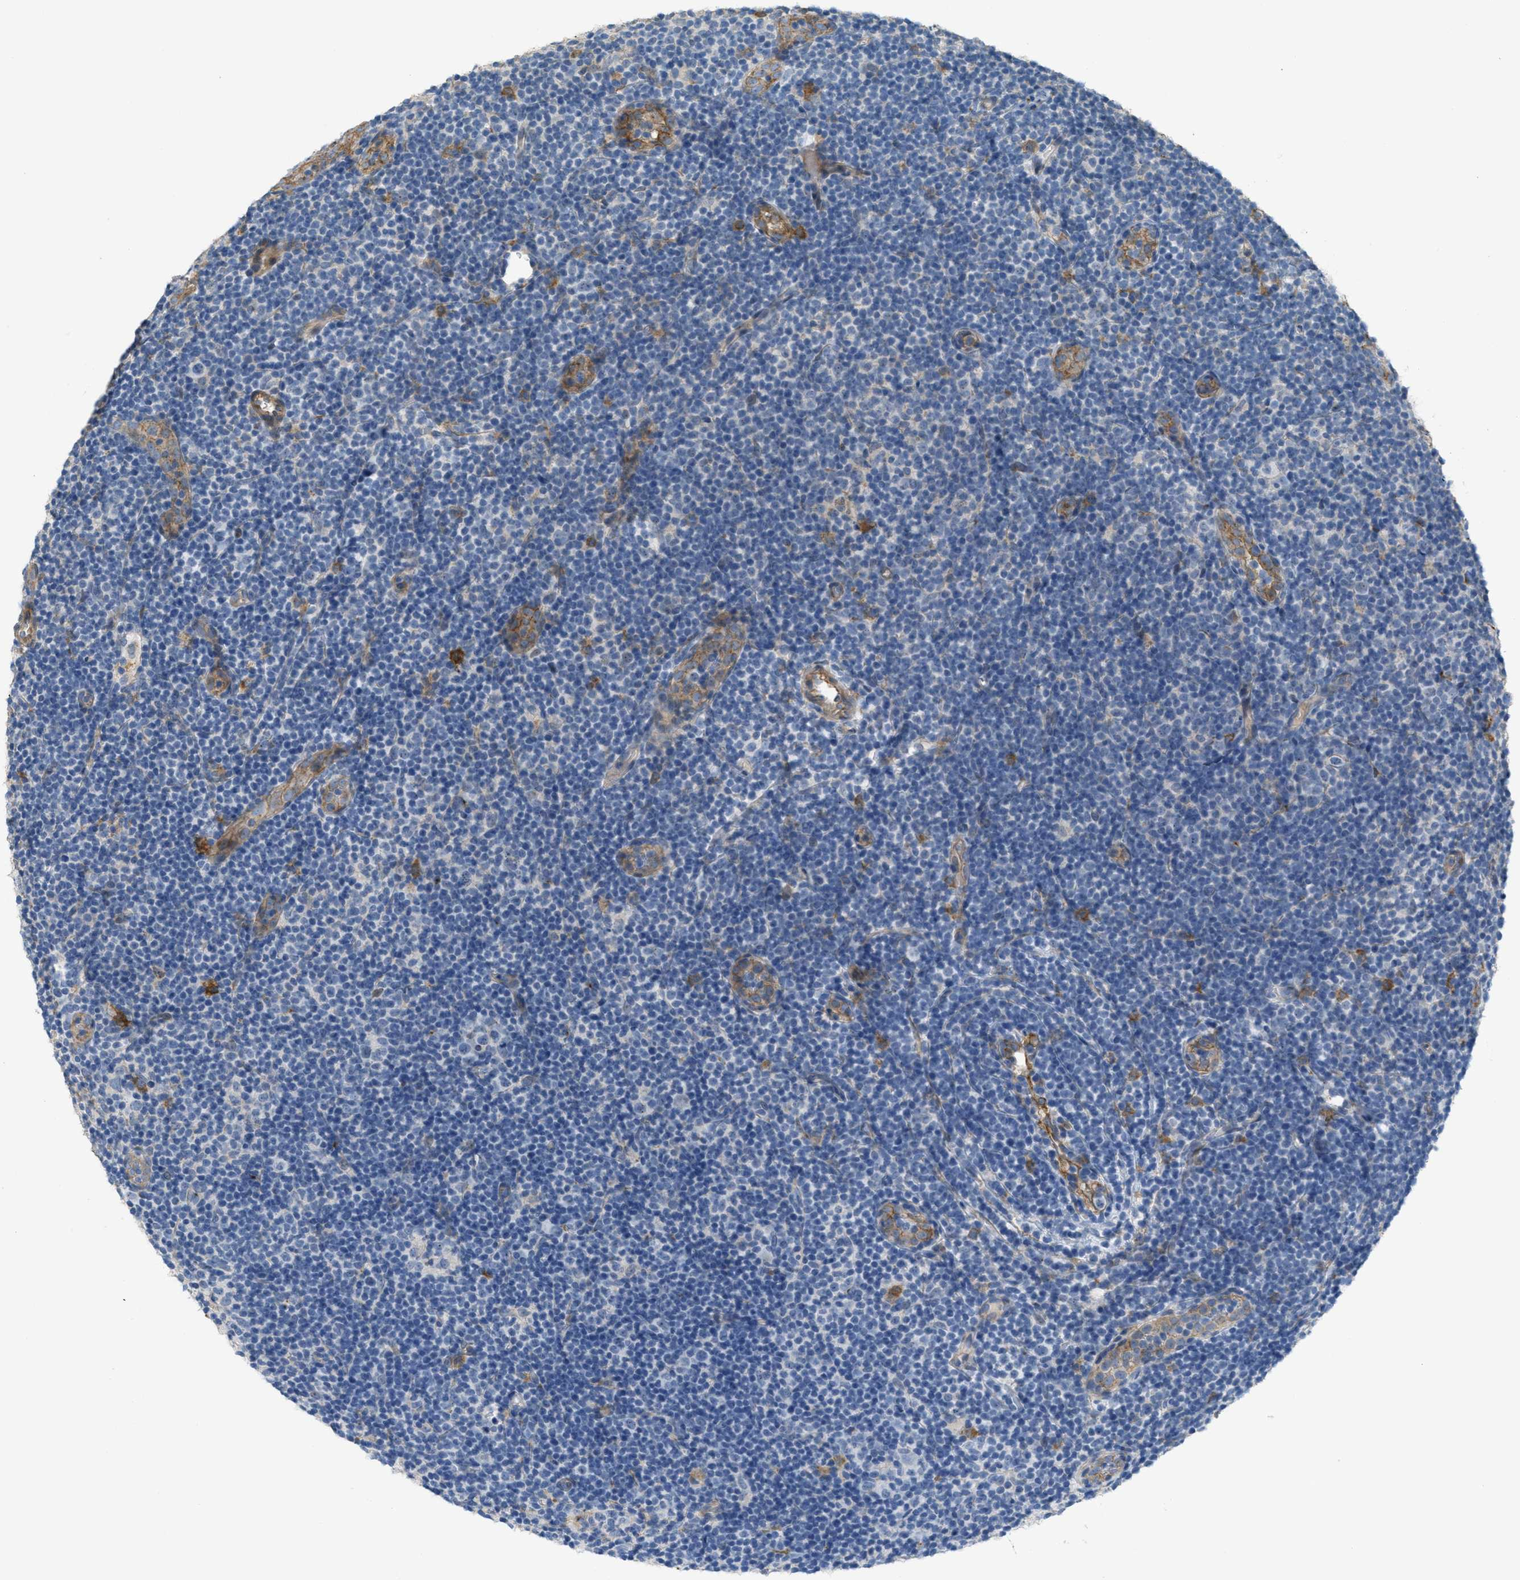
{"staining": {"intensity": "negative", "quantity": "none", "location": "none"}, "tissue": "lymphoma", "cell_type": "Tumor cells", "image_type": "cancer", "snomed": [{"axis": "morphology", "description": "Malignant lymphoma, non-Hodgkin's type, Low grade"}, {"axis": "topography", "description": "Lymph node"}], "caption": "High magnification brightfield microscopy of malignant lymphoma, non-Hodgkin's type (low-grade) stained with DAB (brown) and counterstained with hematoxylin (blue): tumor cells show no significant expression.", "gene": "ADCY5", "patient": {"sex": "male", "age": 83}}